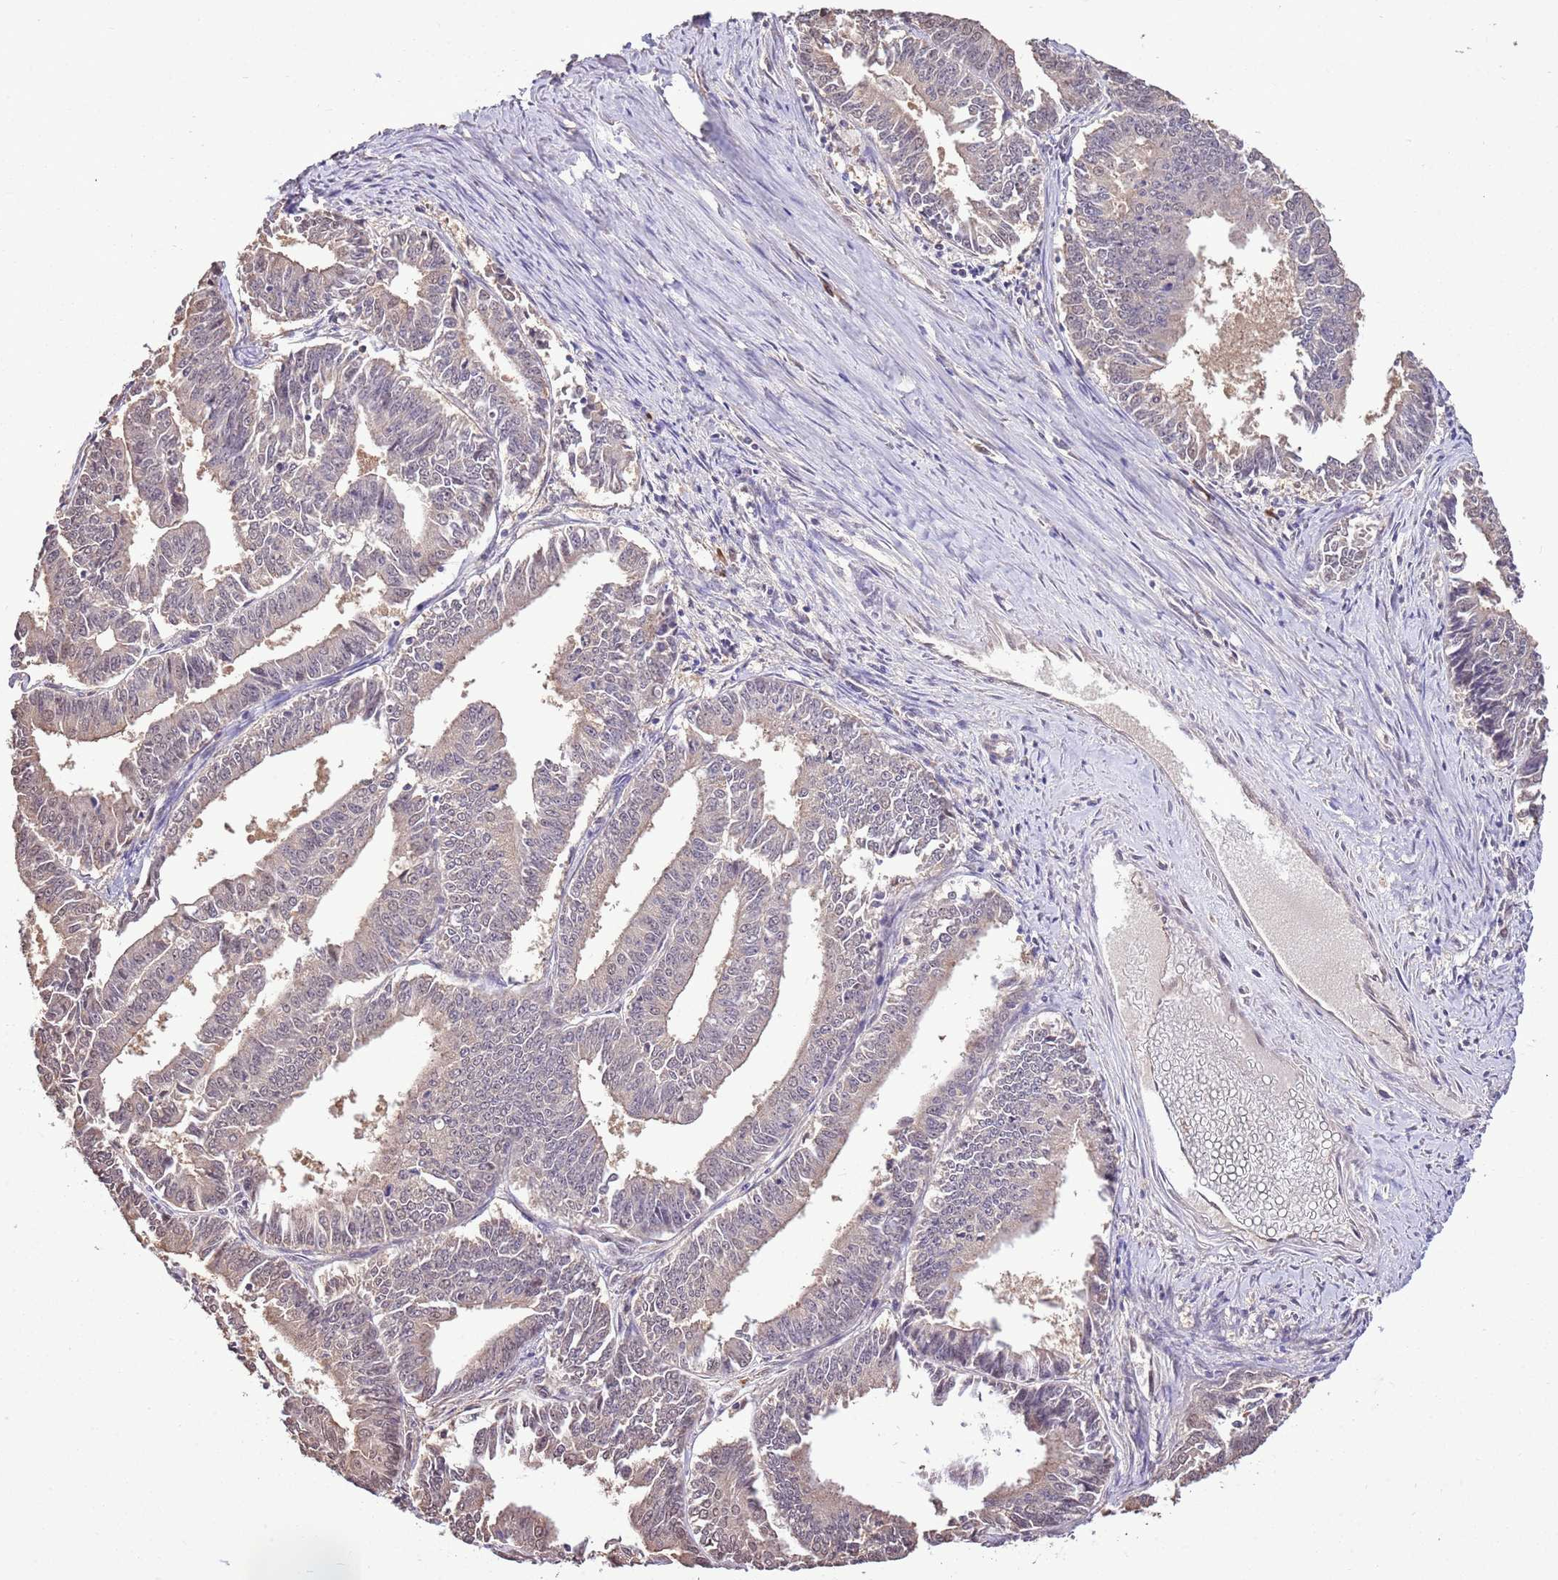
{"staining": {"intensity": "weak", "quantity": "25%-75%", "location": "cytoplasmic/membranous"}, "tissue": "endometrial cancer", "cell_type": "Tumor cells", "image_type": "cancer", "snomed": [{"axis": "morphology", "description": "Adenocarcinoma, NOS"}, {"axis": "topography", "description": "Endometrium"}], "caption": "Tumor cells reveal low levels of weak cytoplasmic/membranous expression in approximately 25%-75% of cells in adenocarcinoma (endometrial).", "gene": "BBS5", "patient": {"sex": "female", "age": 73}}